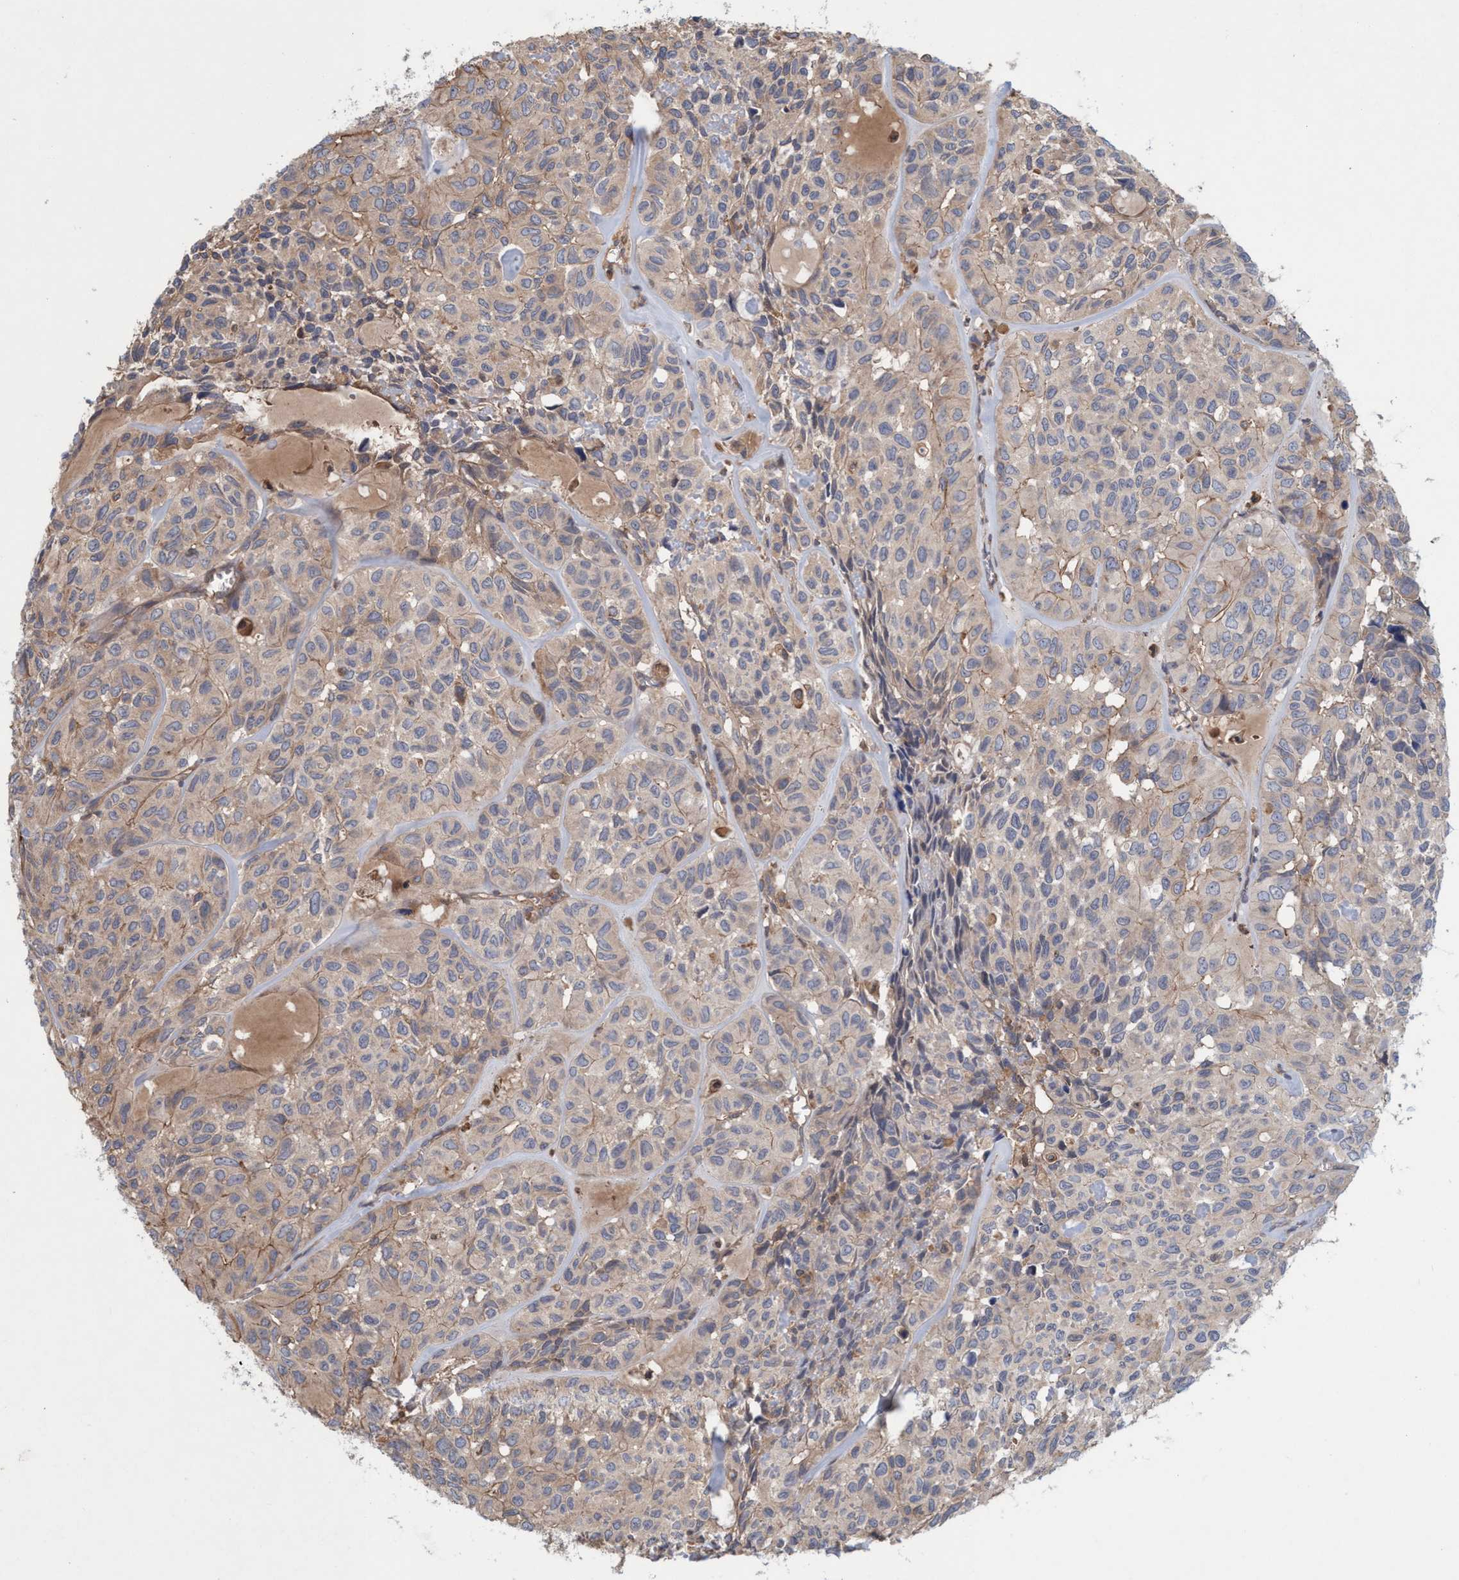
{"staining": {"intensity": "moderate", "quantity": "<25%", "location": "cytoplasmic/membranous"}, "tissue": "head and neck cancer", "cell_type": "Tumor cells", "image_type": "cancer", "snomed": [{"axis": "morphology", "description": "Adenocarcinoma, NOS"}, {"axis": "topography", "description": "Salivary gland, NOS"}, {"axis": "topography", "description": "Head-Neck"}], "caption": "Brown immunohistochemical staining in human adenocarcinoma (head and neck) exhibits moderate cytoplasmic/membranous positivity in approximately <25% of tumor cells.", "gene": "SPECC1", "patient": {"sex": "female", "age": 76}}